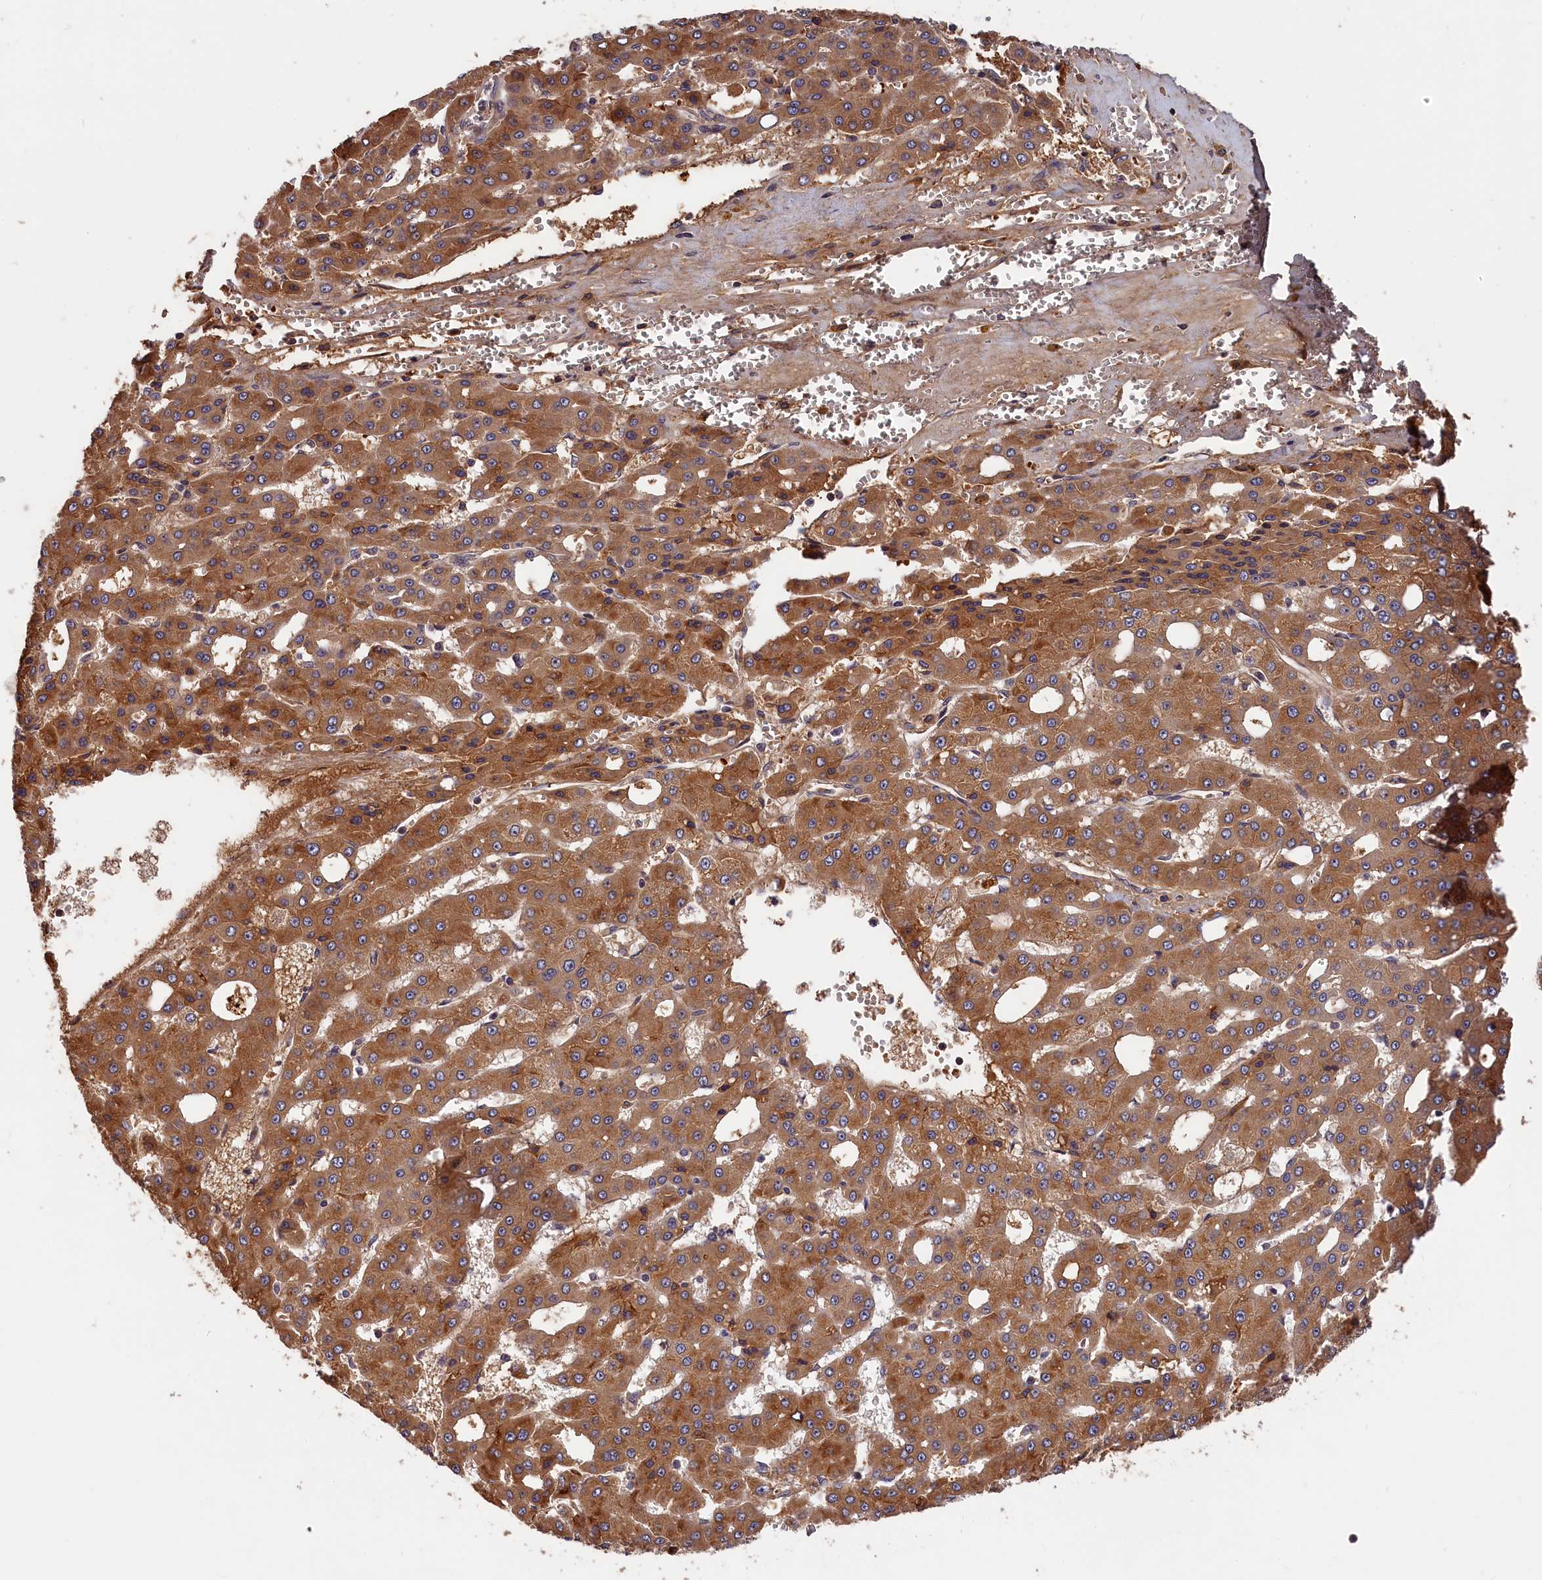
{"staining": {"intensity": "moderate", "quantity": ">75%", "location": "cytoplasmic/membranous"}, "tissue": "liver cancer", "cell_type": "Tumor cells", "image_type": "cancer", "snomed": [{"axis": "morphology", "description": "Carcinoma, Hepatocellular, NOS"}, {"axis": "topography", "description": "Liver"}], "caption": "Protein staining displays moderate cytoplasmic/membranous expression in about >75% of tumor cells in liver cancer (hepatocellular carcinoma). (DAB (3,3'-diaminobenzidine) = brown stain, brightfield microscopy at high magnification).", "gene": "ITIH1", "patient": {"sex": "male", "age": 47}}